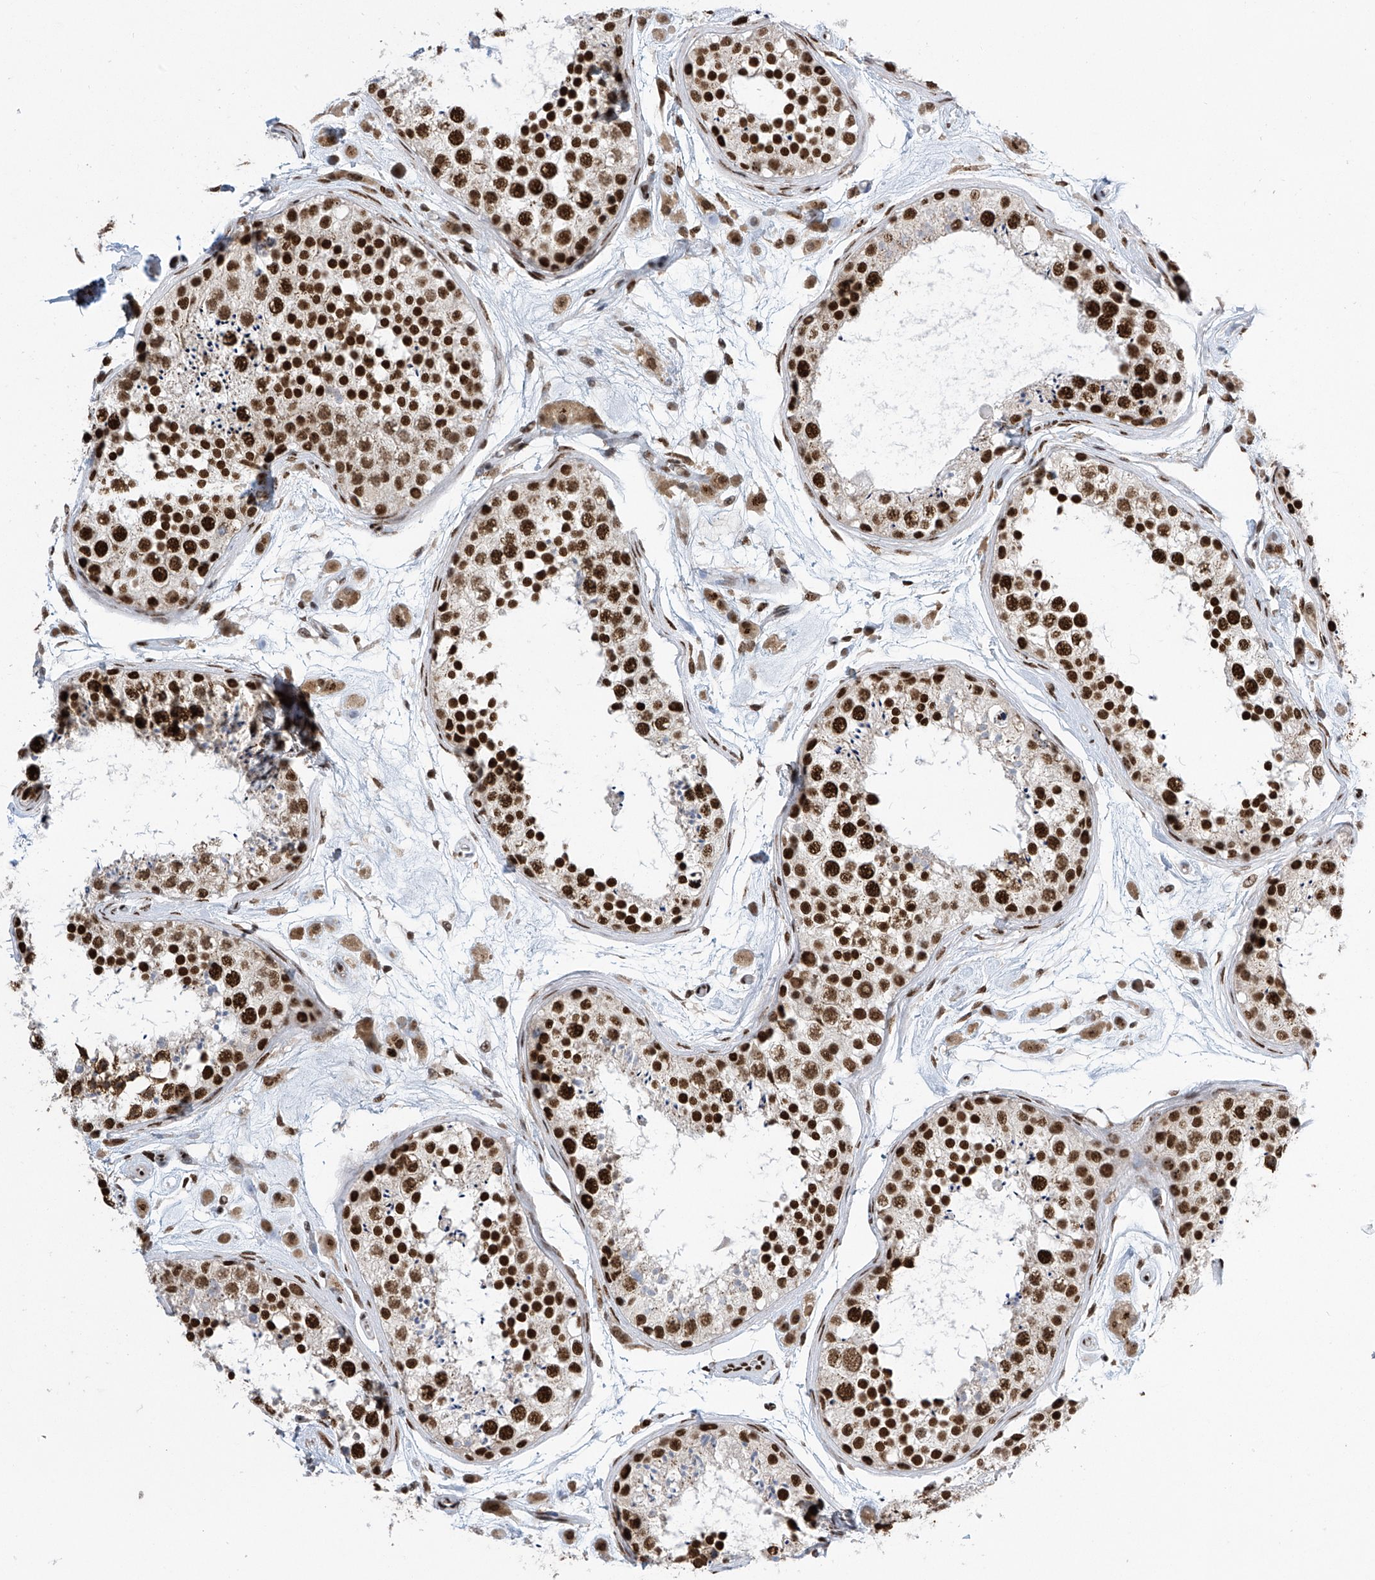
{"staining": {"intensity": "strong", "quantity": ">75%", "location": "nuclear"}, "tissue": "testis", "cell_type": "Cells in seminiferous ducts", "image_type": "normal", "snomed": [{"axis": "morphology", "description": "Normal tissue, NOS"}, {"axis": "topography", "description": "Testis"}], "caption": "Immunohistochemistry of benign human testis displays high levels of strong nuclear staining in about >75% of cells in seminiferous ducts. (DAB = brown stain, brightfield microscopy at high magnification).", "gene": "APLF", "patient": {"sex": "male", "age": 25}}